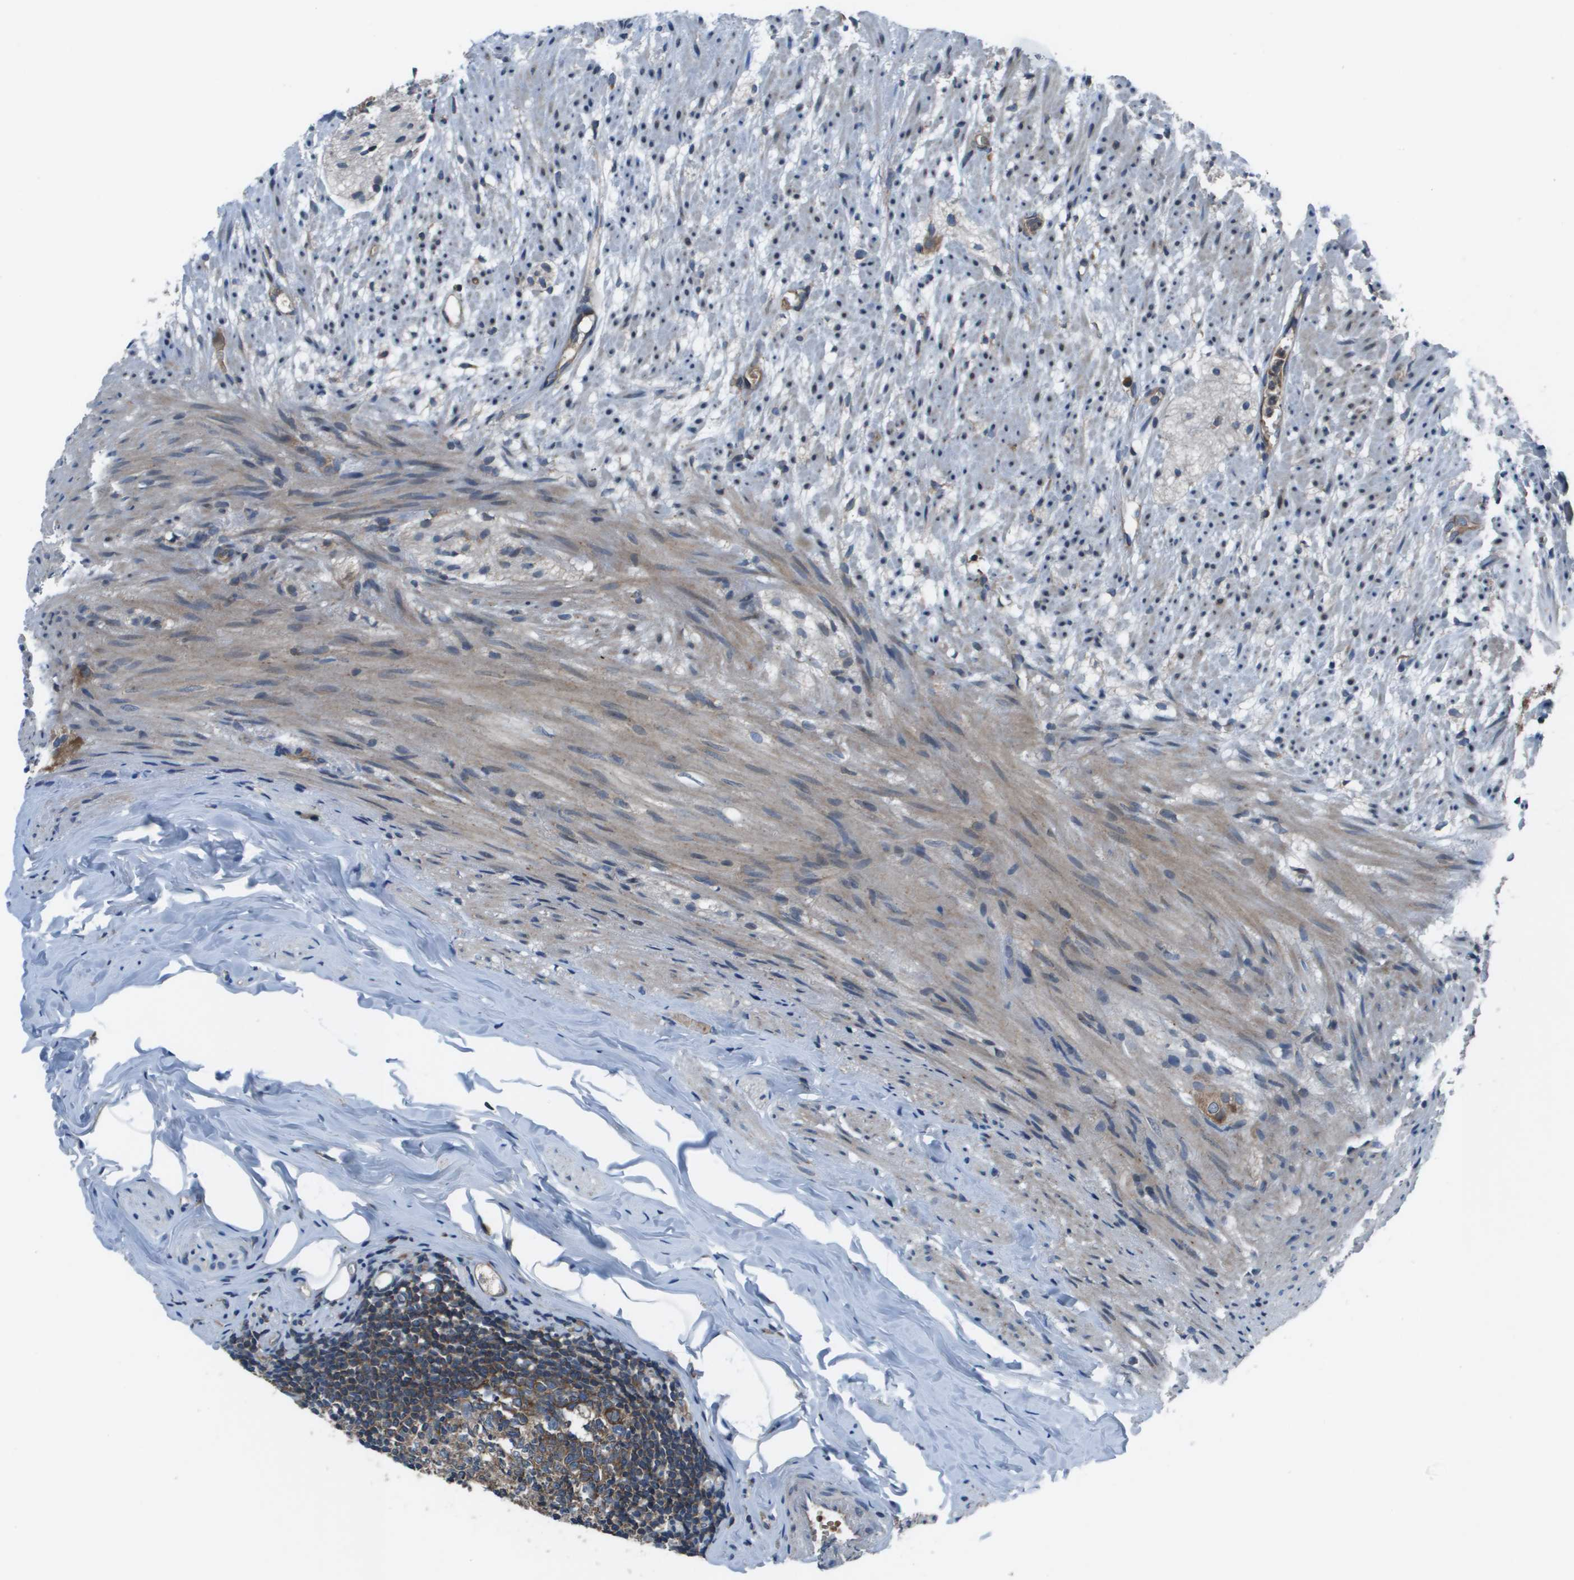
{"staining": {"intensity": "strong", "quantity": ">75%", "location": "cytoplasmic/membranous"}, "tissue": "appendix", "cell_type": "Glandular cells", "image_type": "normal", "snomed": [{"axis": "morphology", "description": "Normal tissue, NOS"}, {"axis": "topography", "description": "Appendix"}], "caption": "A brown stain highlights strong cytoplasmic/membranous staining of a protein in glandular cells of normal human appendix.", "gene": "EIF3B", "patient": {"sex": "female", "age": 77}}